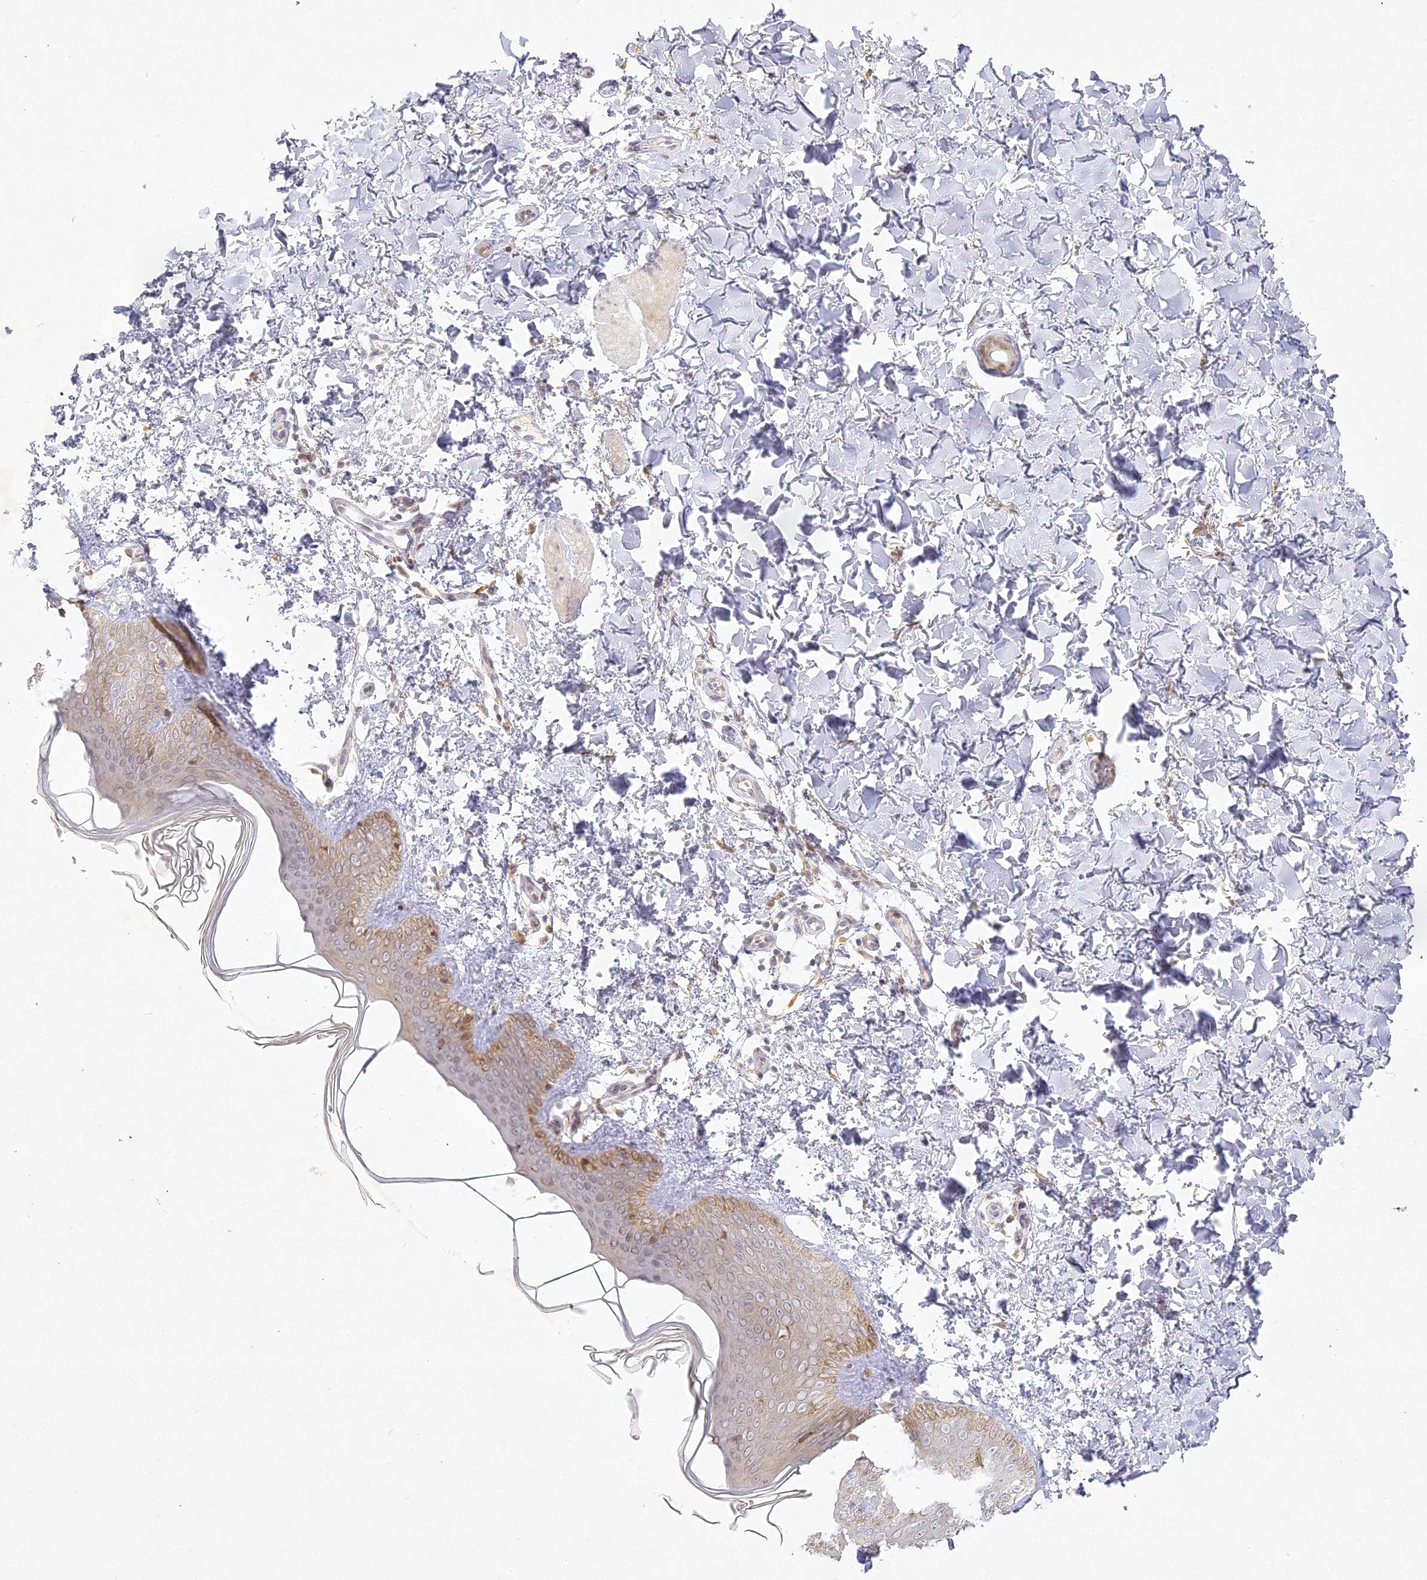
{"staining": {"intensity": "negative", "quantity": "none", "location": "none"}, "tissue": "skin", "cell_type": "Fibroblasts", "image_type": "normal", "snomed": [{"axis": "morphology", "description": "Normal tissue, NOS"}, {"axis": "topography", "description": "Skin"}], "caption": "Image shows no protein expression in fibroblasts of unremarkable skin.", "gene": "SLC30A5", "patient": {"sex": "male", "age": 36}}